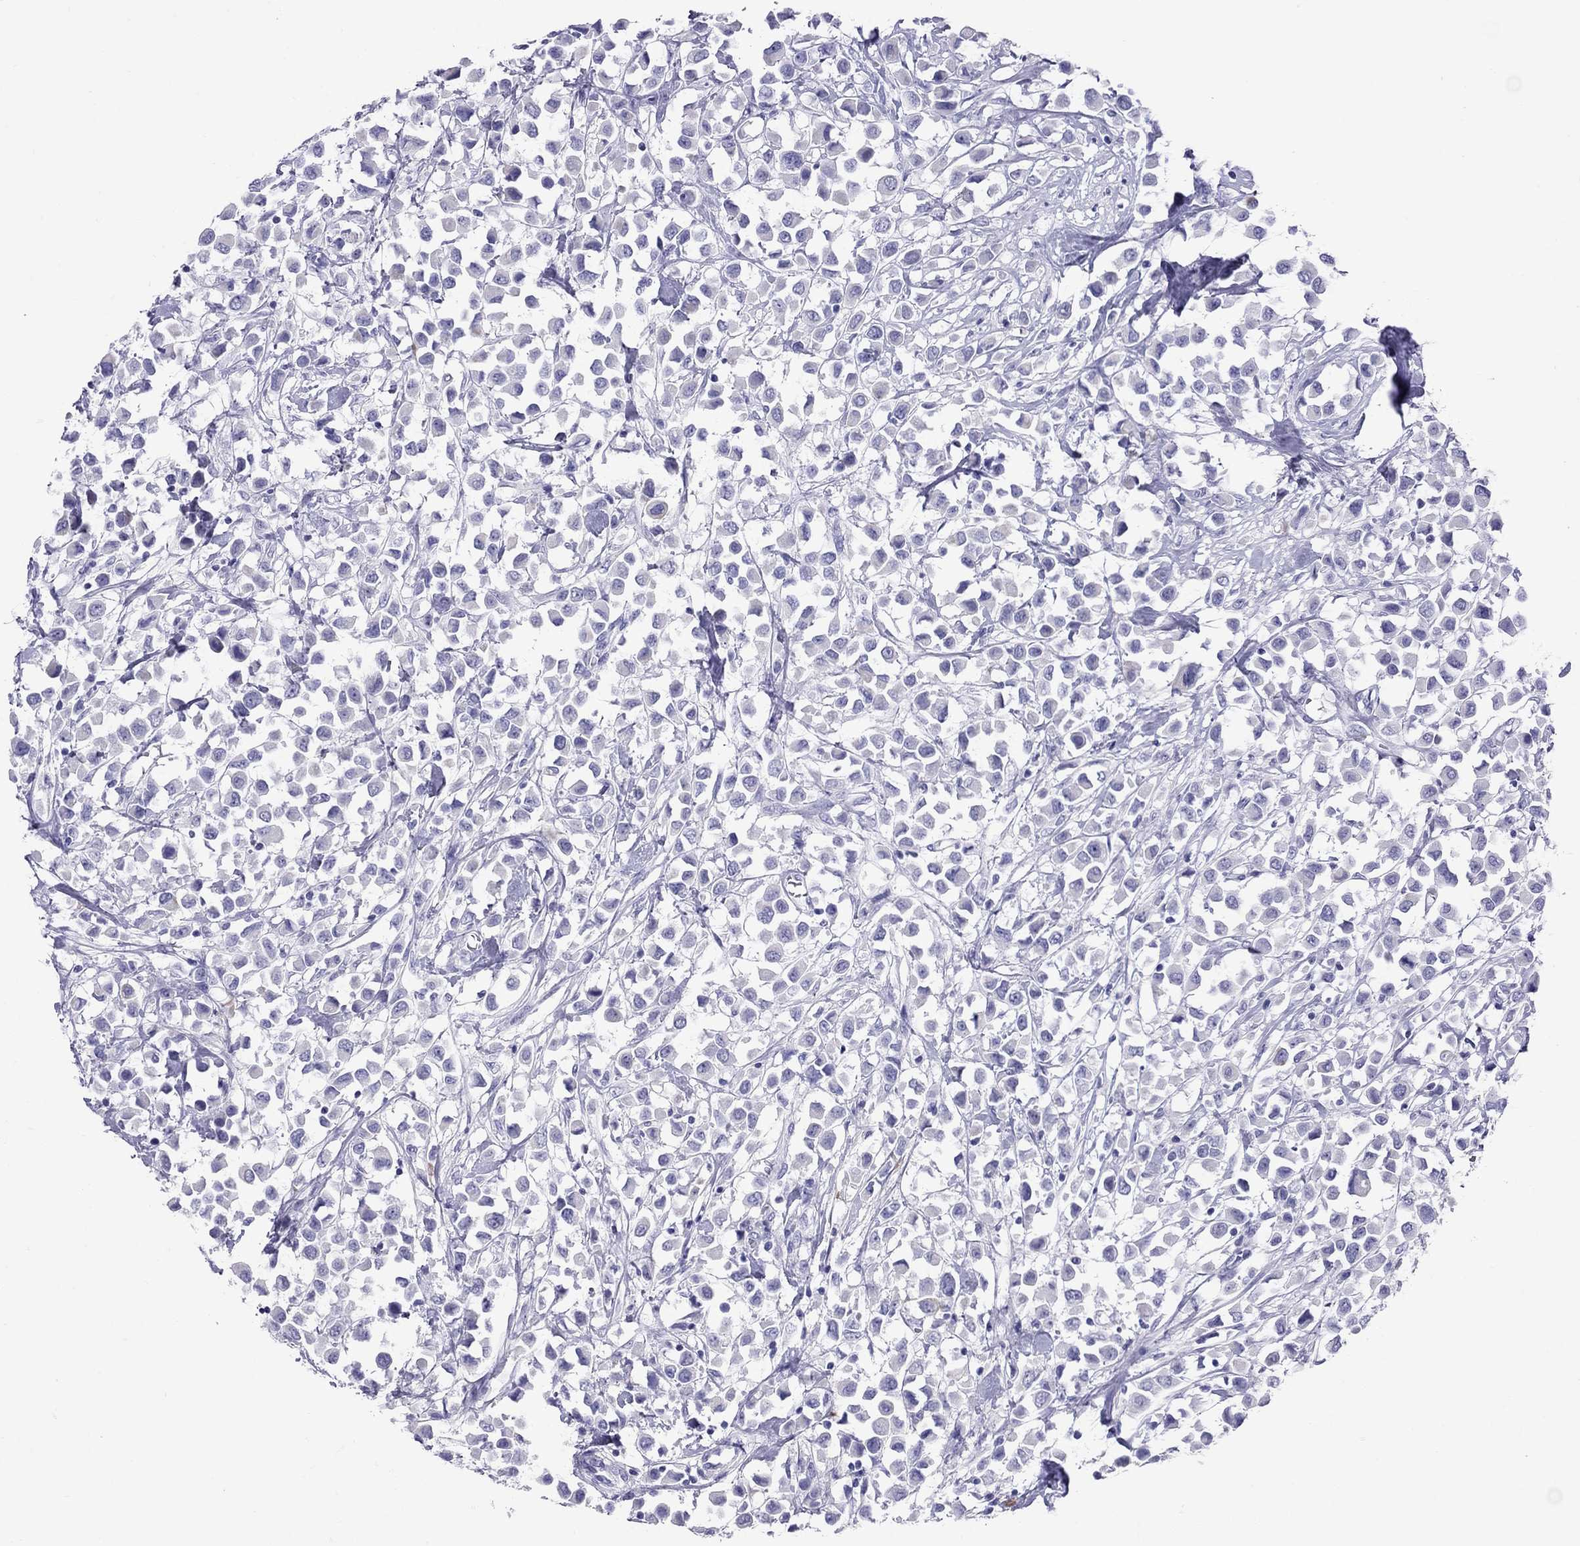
{"staining": {"intensity": "negative", "quantity": "none", "location": "none"}, "tissue": "breast cancer", "cell_type": "Tumor cells", "image_type": "cancer", "snomed": [{"axis": "morphology", "description": "Duct carcinoma"}, {"axis": "topography", "description": "Breast"}], "caption": "Breast cancer (intraductal carcinoma) was stained to show a protein in brown. There is no significant staining in tumor cells. Brightfield microscopy of immunohistochemistry stained with DAB (brown) and hematoxylin (blue), captured at high magnification.", "gene": "GRIA2", "patient": {"sex": "female", "age": 61}}